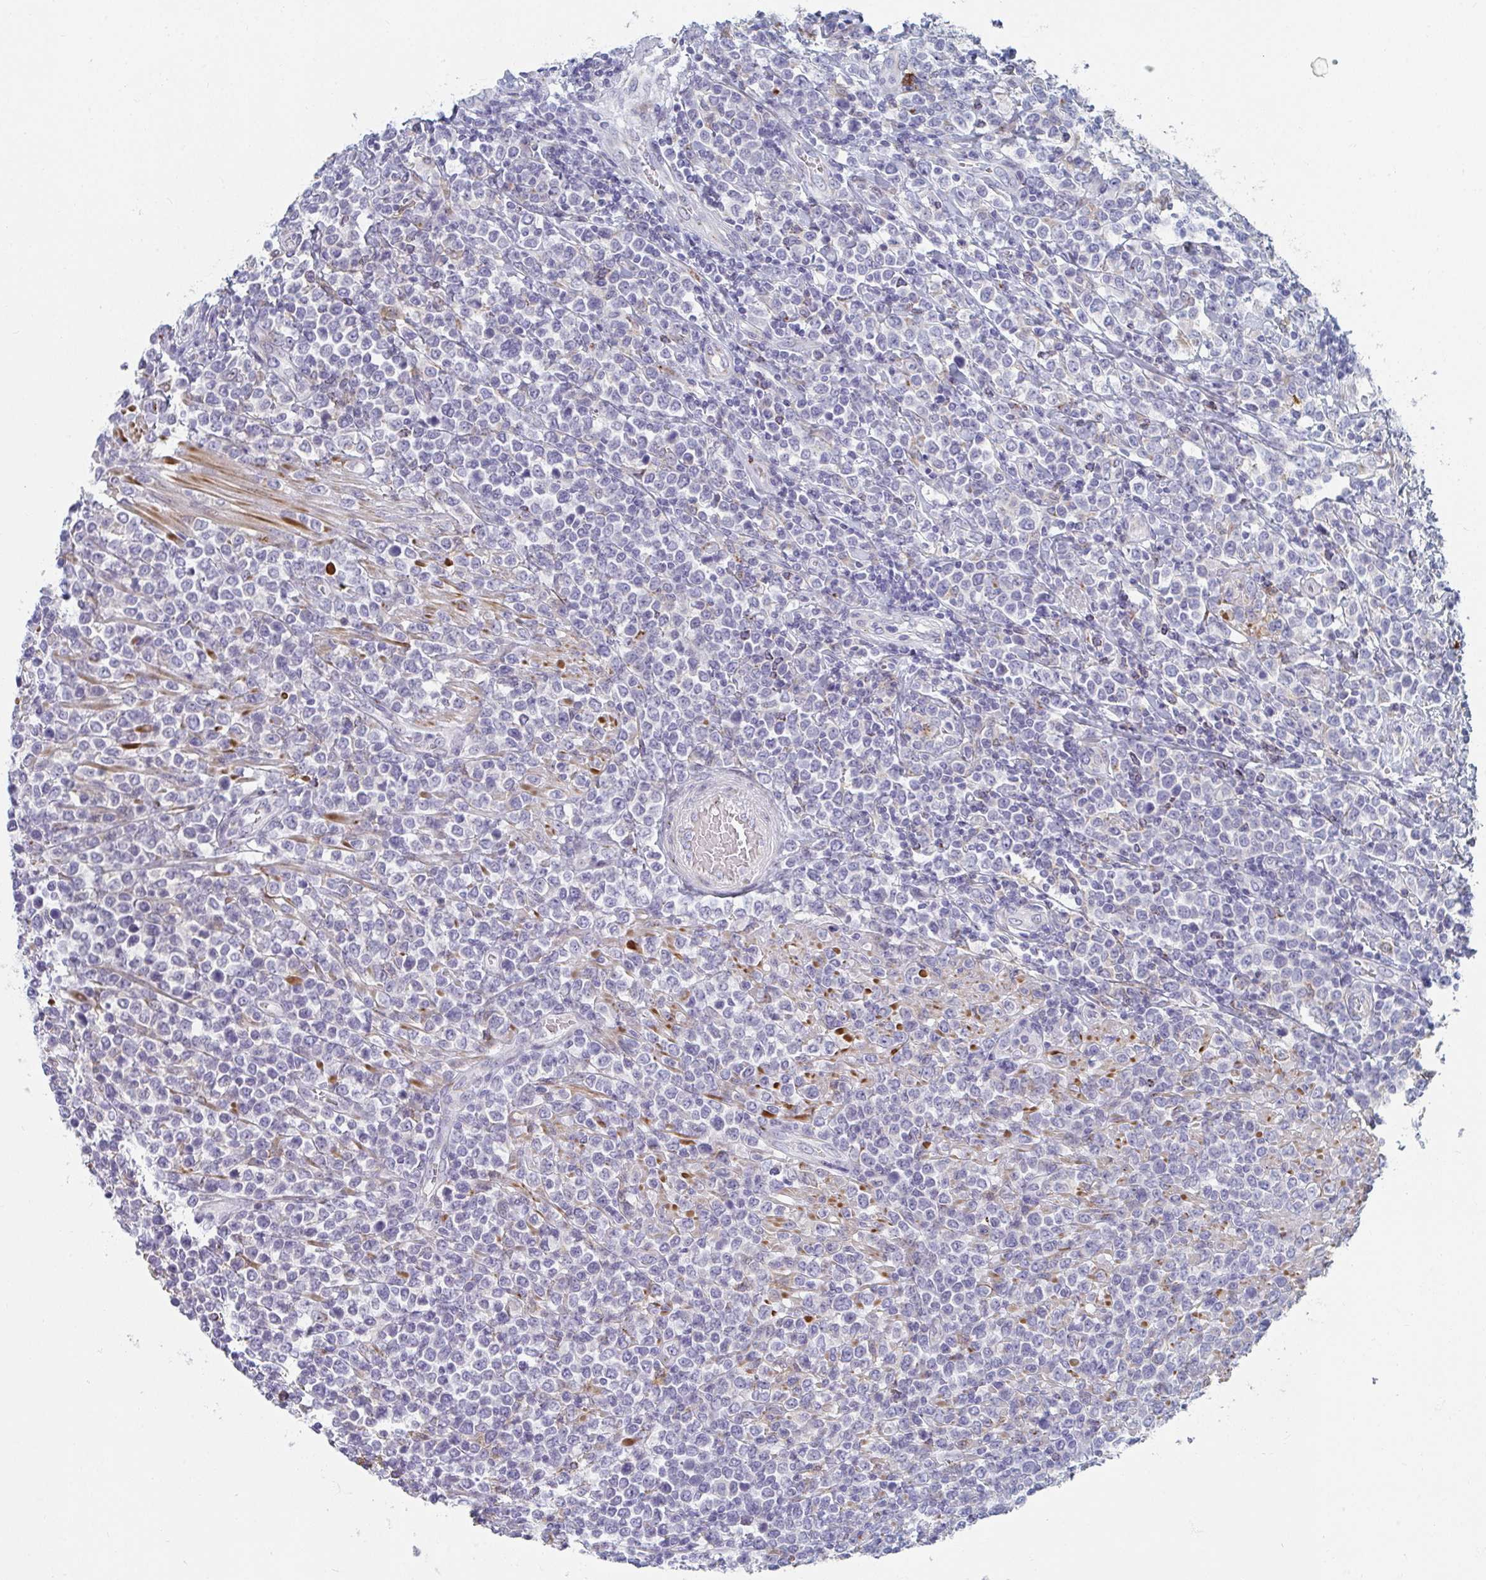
{"staining": {"intensity": "negative", "quantity": "none", "location": "none"}, "tissue": "lymphoma", "cell_type": "Tumor cells", "image_type": "cancer", "snomed": [{"axis": "morphology", "description": "Malignant lymphoma, non-Hodgkin's type, High grade"}, {"axis": "topography", "description": "Soft tissue"}], "caption": "The micrograph demonstrates no staining of tumor cells in malignant lymphoma, non-Hodgkin's type (high-grade).", "gene": "PSMG1", "patient": {"sex": "female", "age": 56}}